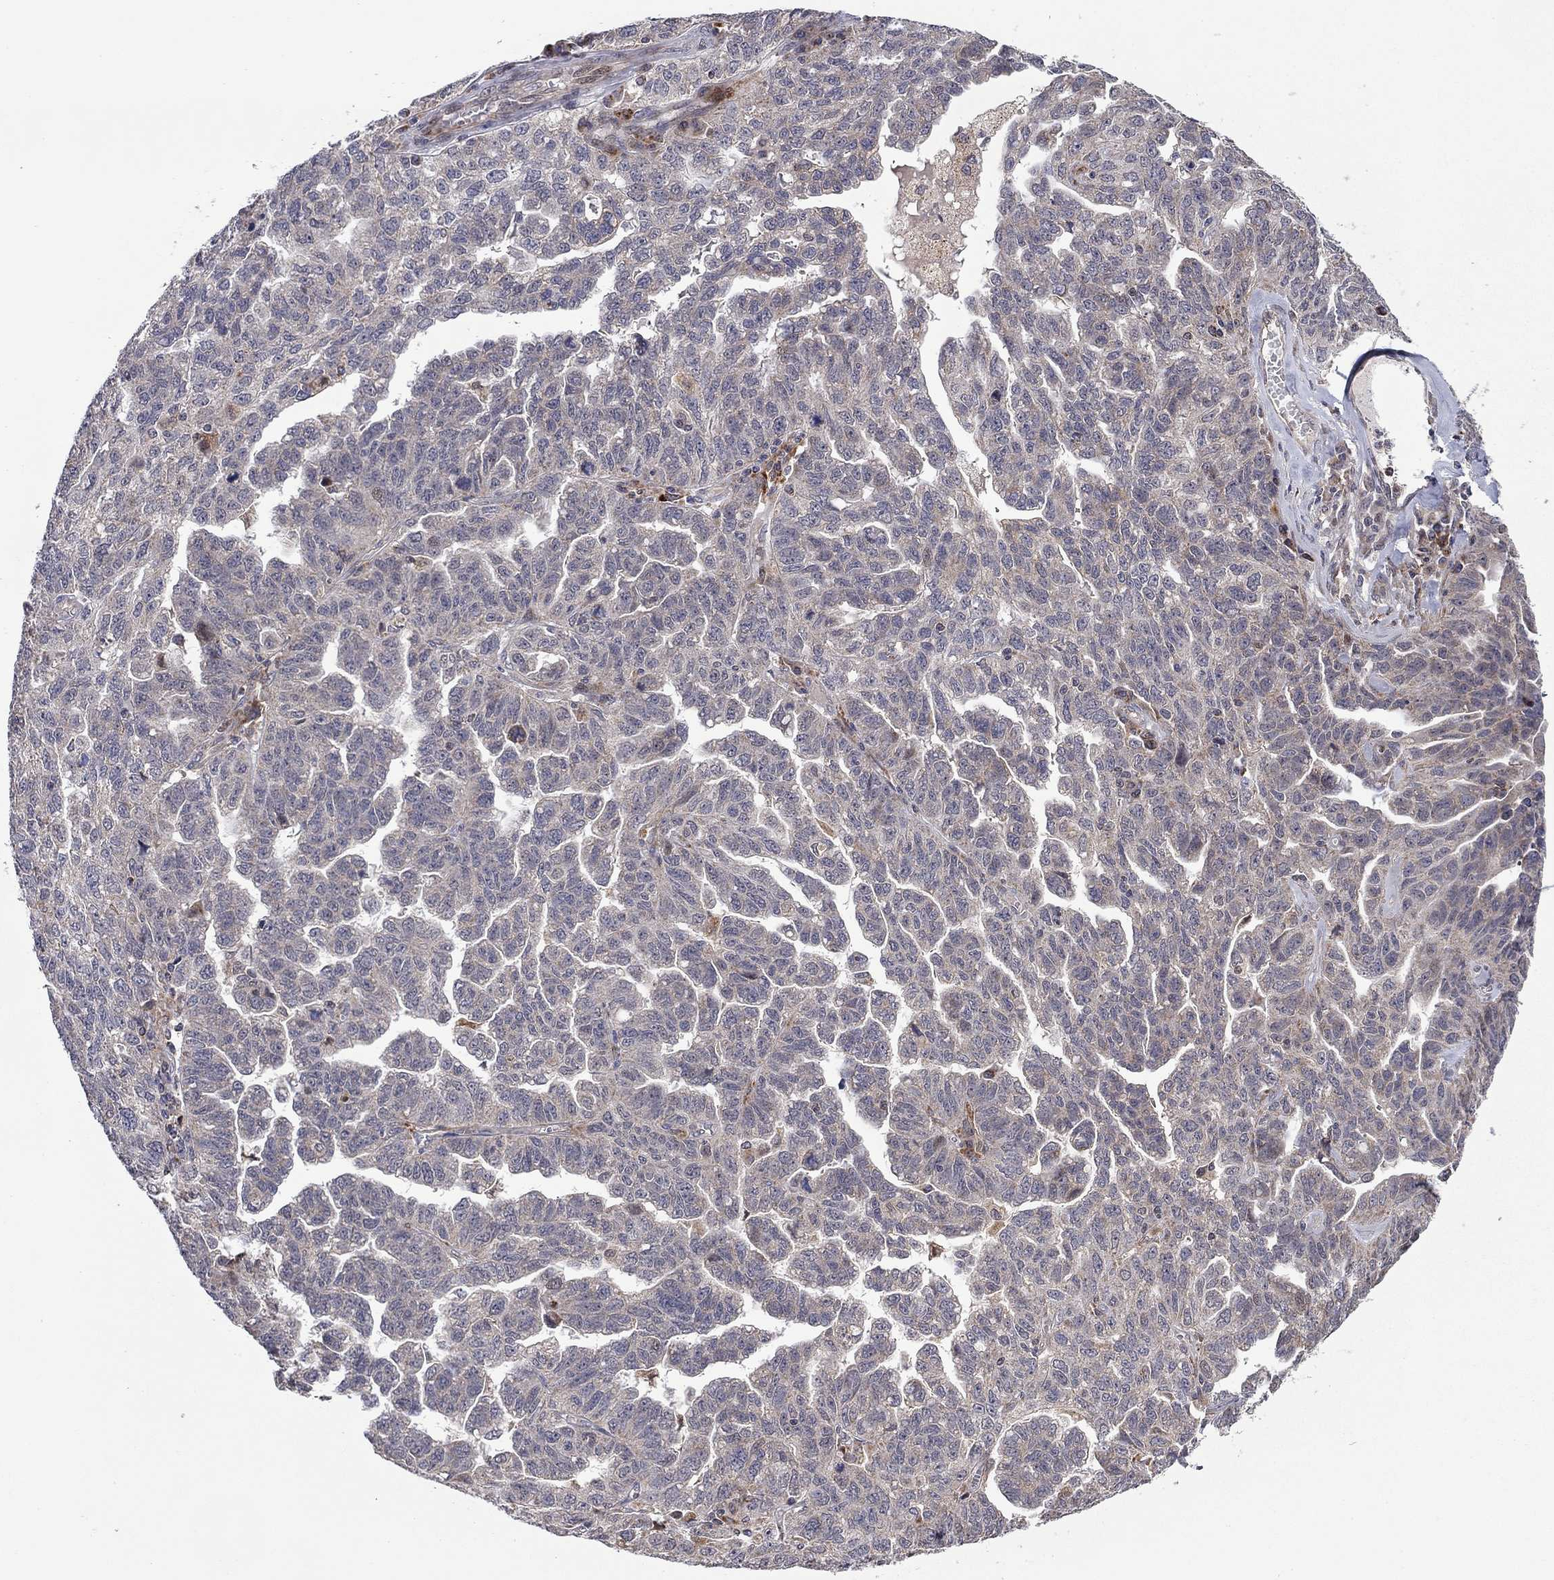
{"staining": {"intensity": "weak", "quantity": "25%-75%", "location": "cytoplasmic/membranous"}, "tissue": "ovarian cancer", "cell_type": "Tumor cells", "image_type": "cancer", "snomed": [{"axis": "morphology", "description": "Cystadenocarcinoma, serous, NOS"}, {"axis": "topography", "description": "Ovary"}], "caption": "Immunohistochemistry micrograph of neoplastic tissue: serous cystadenocarcinoma (ovarian) stained using immunohistochemistry (IHC) reveals low levels of weak protein expression localized specifically in the cytoplasmic/membranous of tumor cells, appearing as a cytoplasmic/membranous brown color.", "gene": "IDS", "patient": {"sex": "female", "age": 71}}